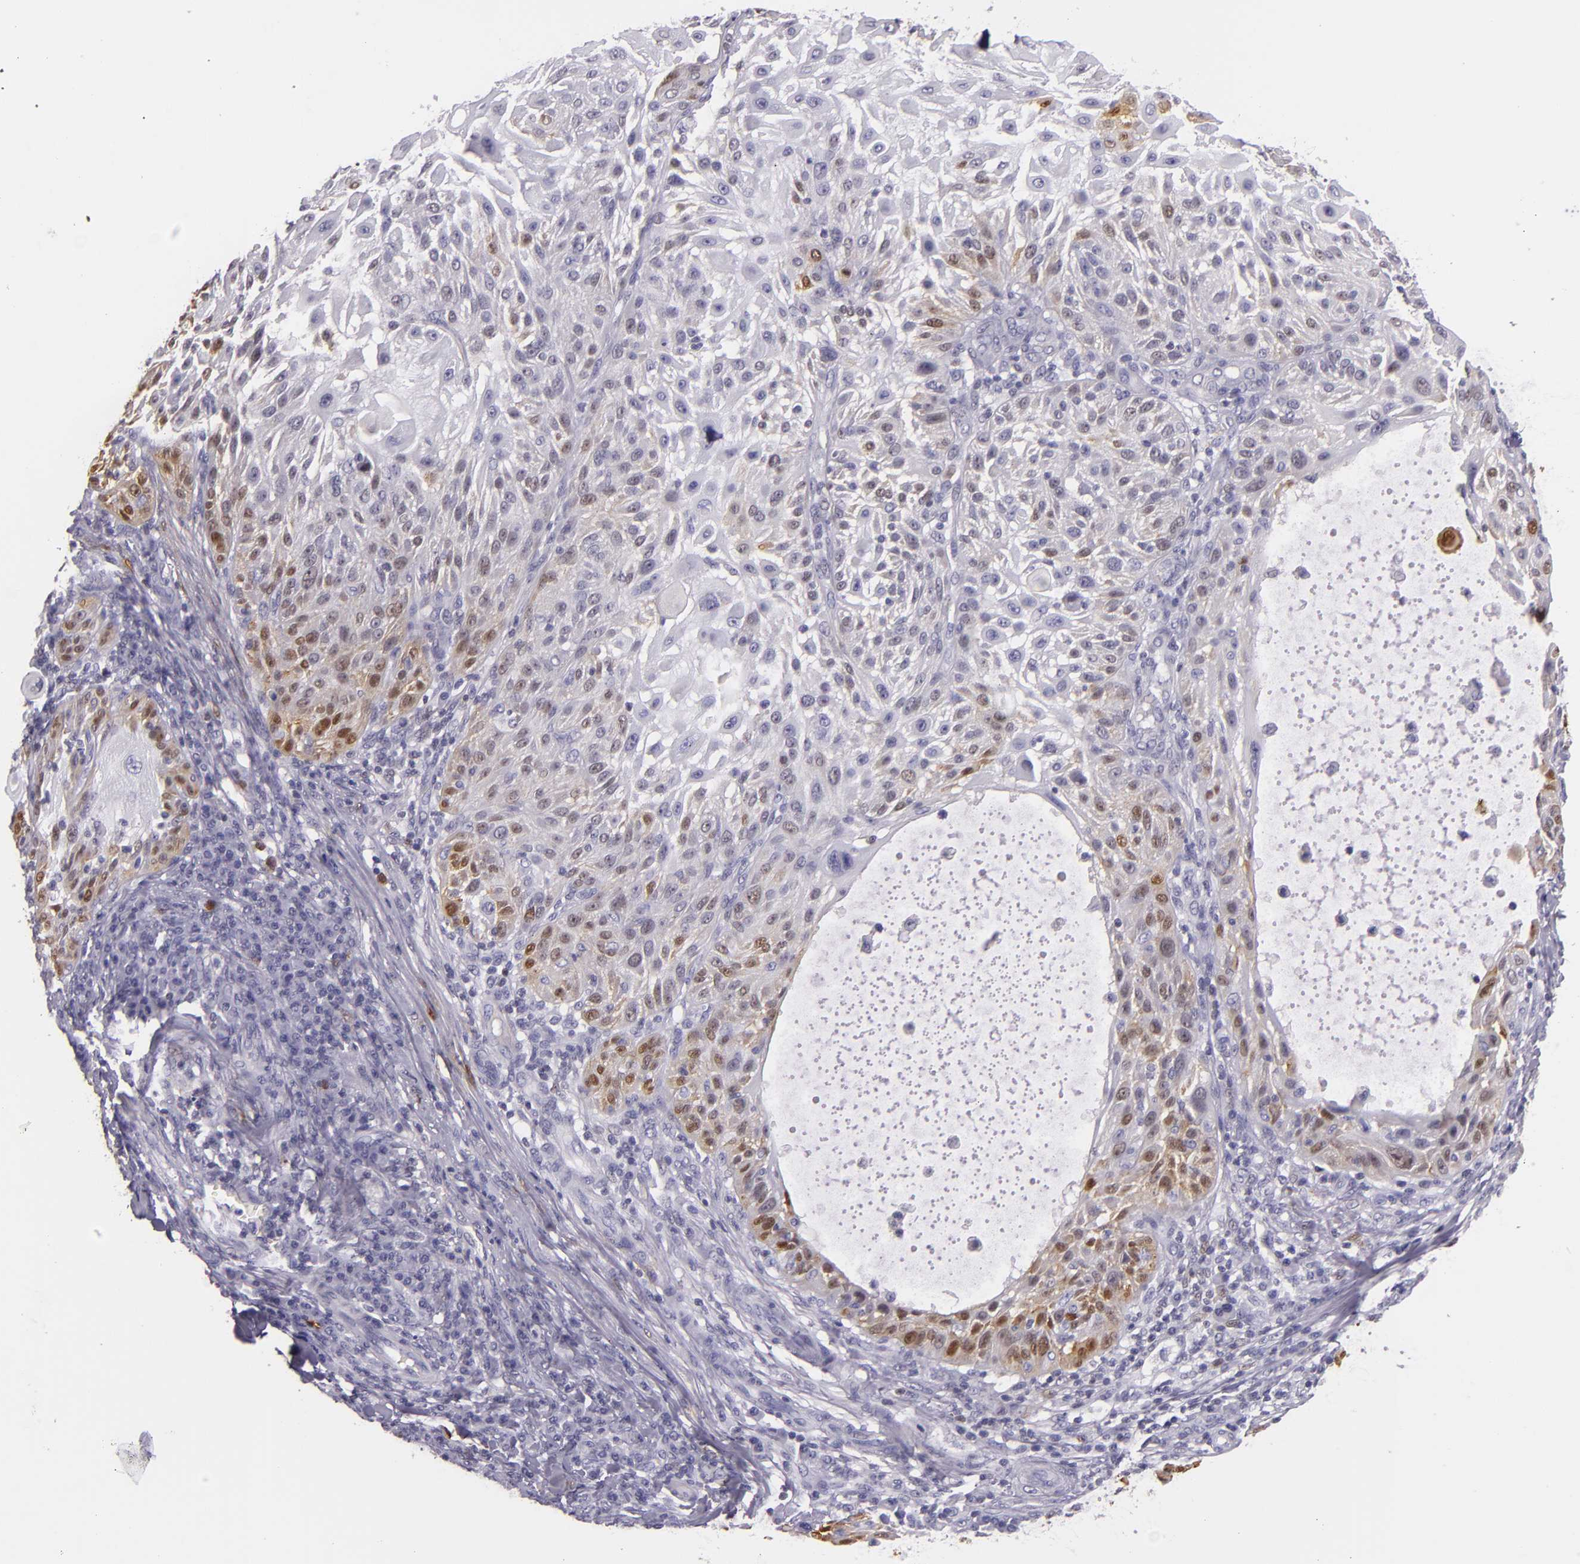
{"staining": {"intensity": "moderate", "quantity": "<25%", "location": "nuclear"}, "tissue": "skin cancer", "cell_type": "Tumor cells", "image_type": "cancer", "snomed": [{"axis": "morphology", "description": "Squamous cell carcinoma, NOS"}, {"axis": "topography", "description": "Skin"}], "caption": "This histopathology image demonstrates immunohistochemistry staining of human squamous cell carcinoma (skin), with low moderate nuclear expression in approximately <25% of tumor cells.", "gene": "MT1A", "patient": {"sex": "female", "age": 89}}